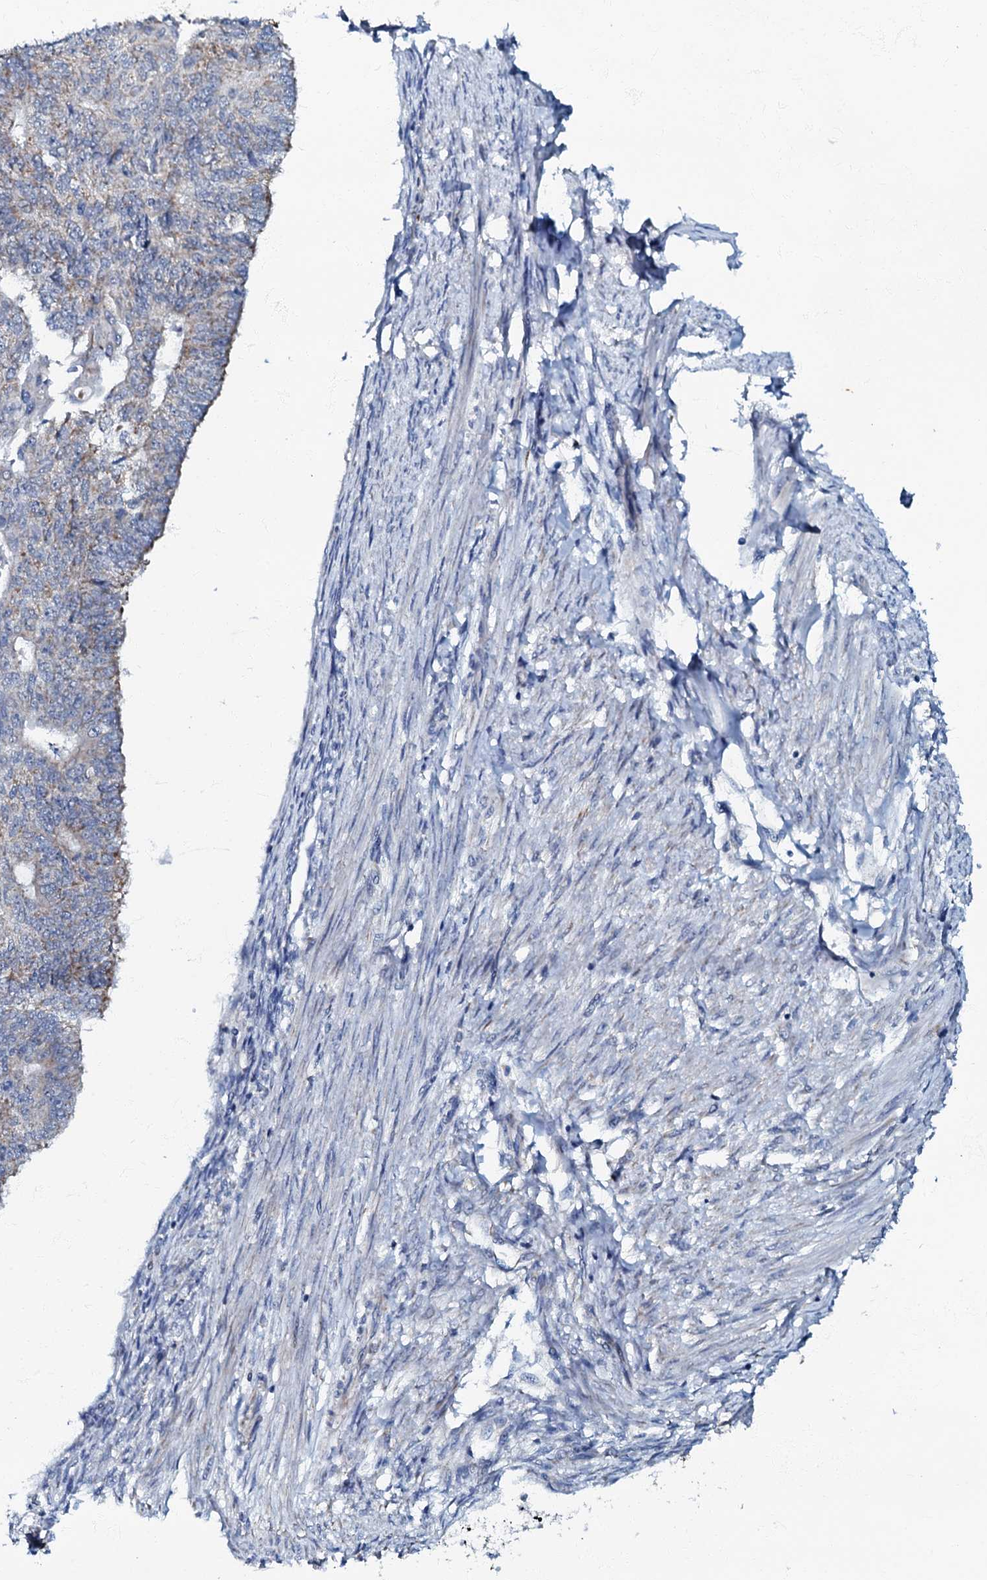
{"staining": {"intensity": "weak", "quantity": "25%-75%", "location": "cytoplasmic/membranous"}, "tissue": "endometrial cancer", "cell_type": "Tumor cells", "image_type": "cancer", "snomed": [{"axis": "morphology", "description": "Adenocarcinoma, NOS"}, {"axis": "topography", "description": "Endometrium"}], "caption": "About 25%-75% of tumor cells in adenocarcinoma (endometrial) show weak cytoplasmic/membranous protein expression as visualized by brown immunohistochemical staining.", "gene": "MRPL51", "patient": {"sex": "female", "age": 32}}